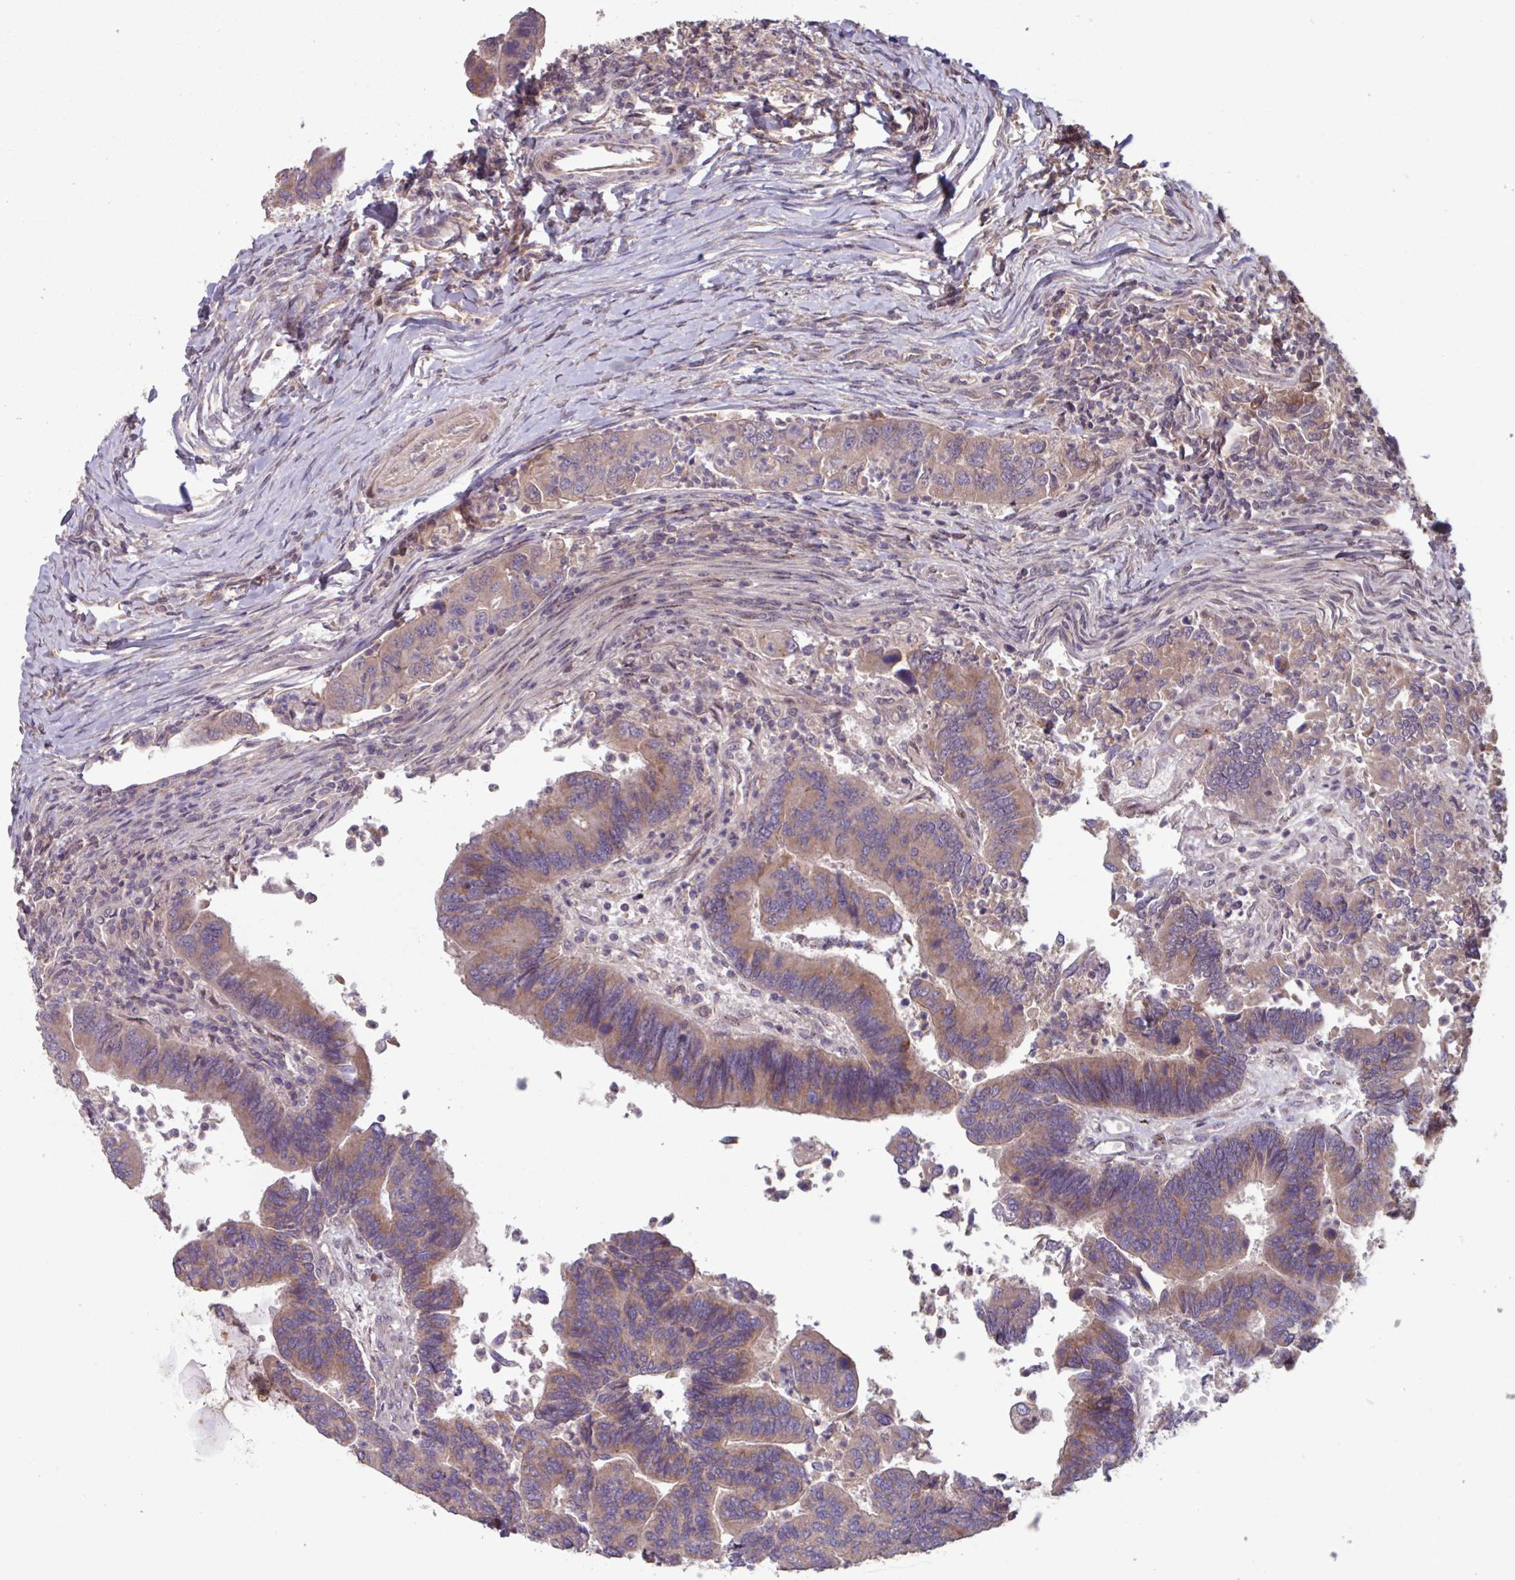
{"staining": {"intensity": "weak", "quantity": ">75%", "location": "cytoplasmic/membranous"}, "tissue": "colorectal cancer", "cell_type": "Tumor cells", "image_type": "cancer", "snomed": [{"axis": "morphology", "description": "Adenocarcinoma, NOS"}, {"axis": "topography", "description": "Colon"}], "caption": "Immunohistochemical staining of human colorectal cancer shows weak cytoplasmic/membranous protein expression in about >75% of tumor cells.", "gene": "TMEM88", "patient": {"sex": "female", "age": 67}}